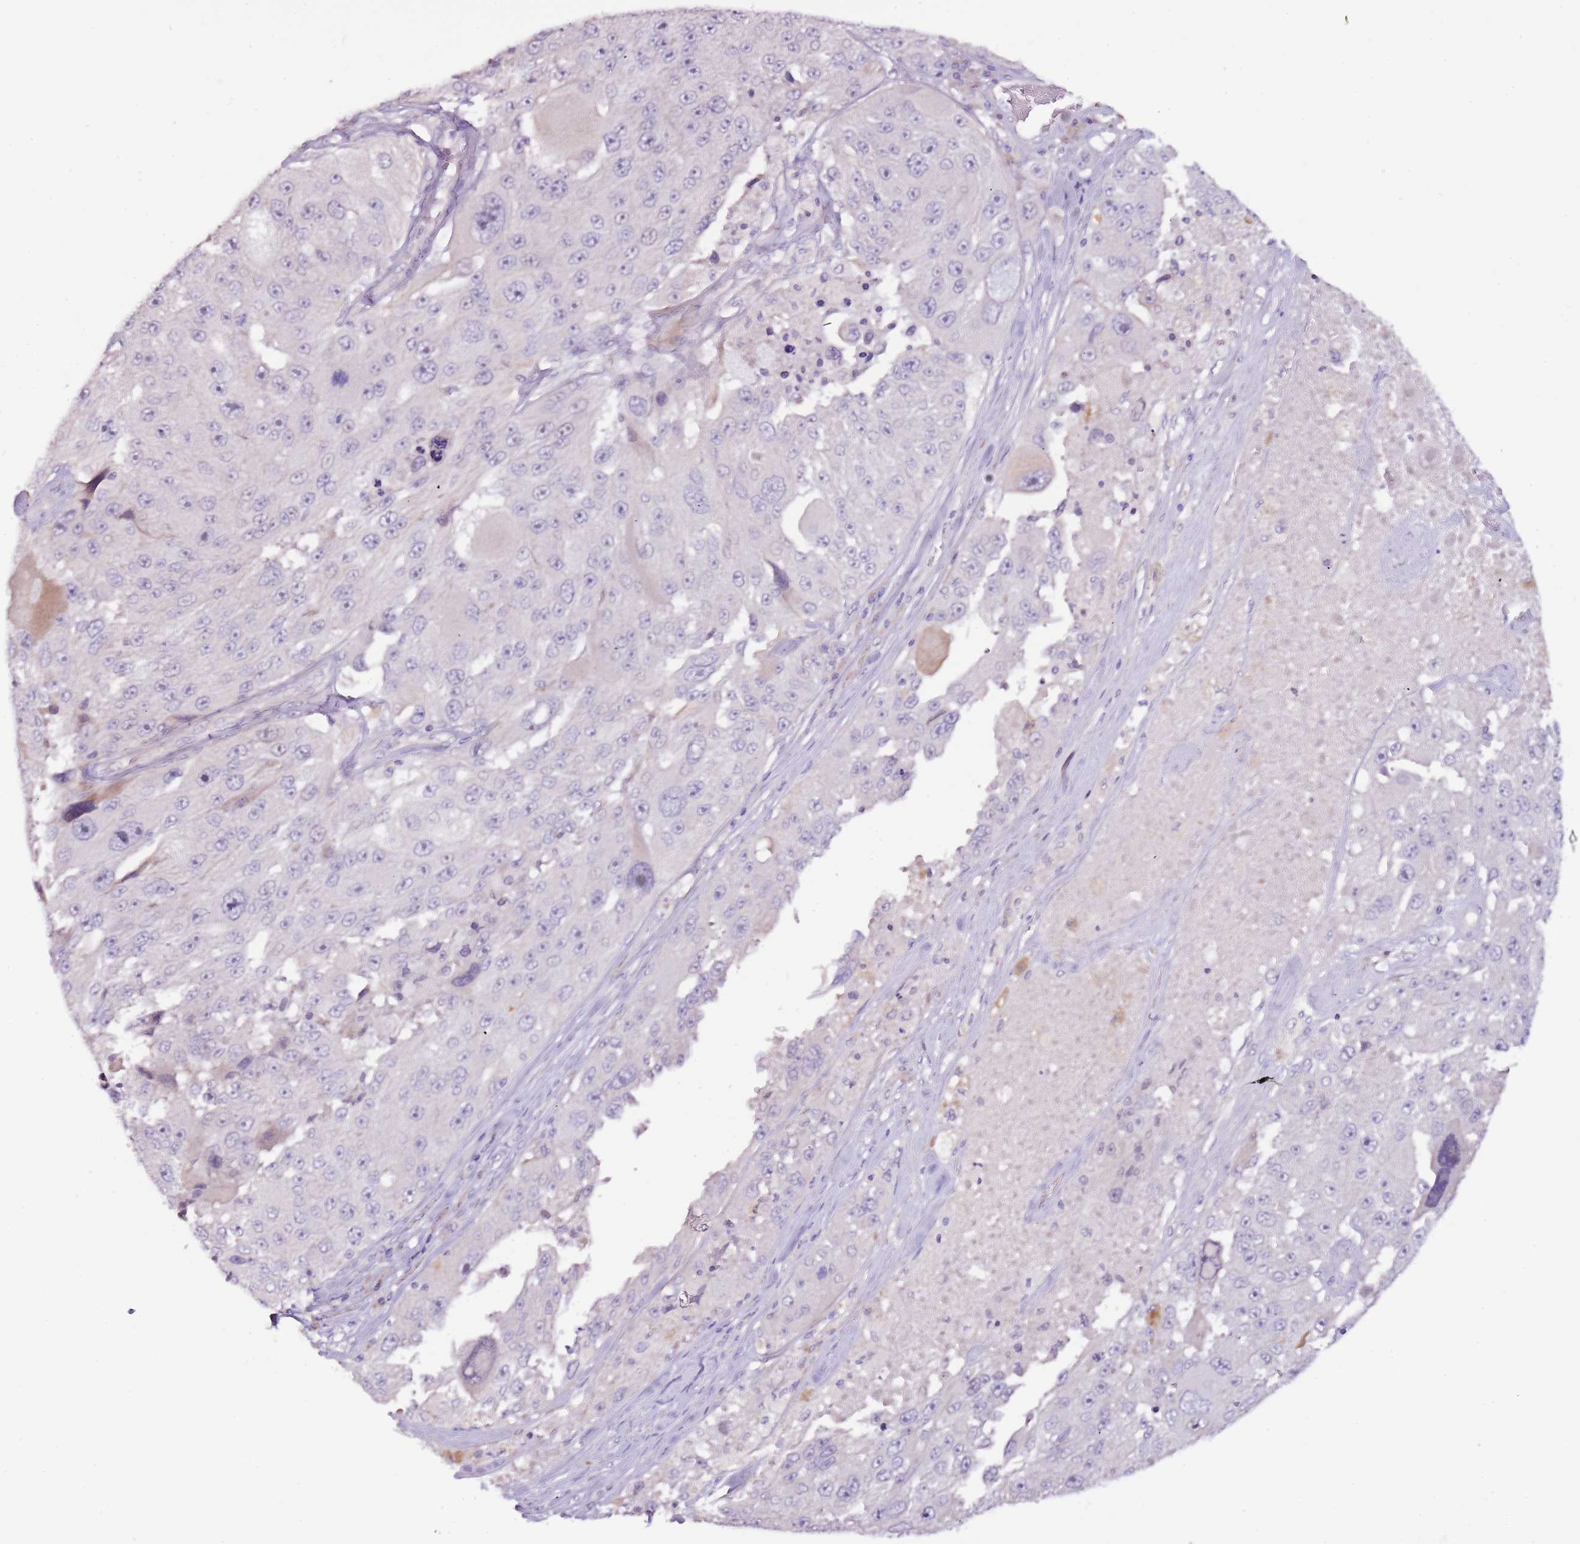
{"staining": {"intensity": "negative", "quantity": "none", "location": "none"}, "tissue": "melanoma", "cell_type": "Tumor cells", "image_type": "cancer", "snomed": [{"axis": "morphology", "description": "Malignant melanoma, Metastatic site"}, {"axis": "topography", "description": "Lymph node"}], "caption": "Melanoma was stained to show a protein in brown. There is no significant positivity in tumor cells. The staining is performed using DAB (3,3'-diaminobenzidine) brown chromogen with nuclei counter-stained in using hematoxylin.", "gene": "NKX2-3", "patient": {"sex": "male", "age": 62}}